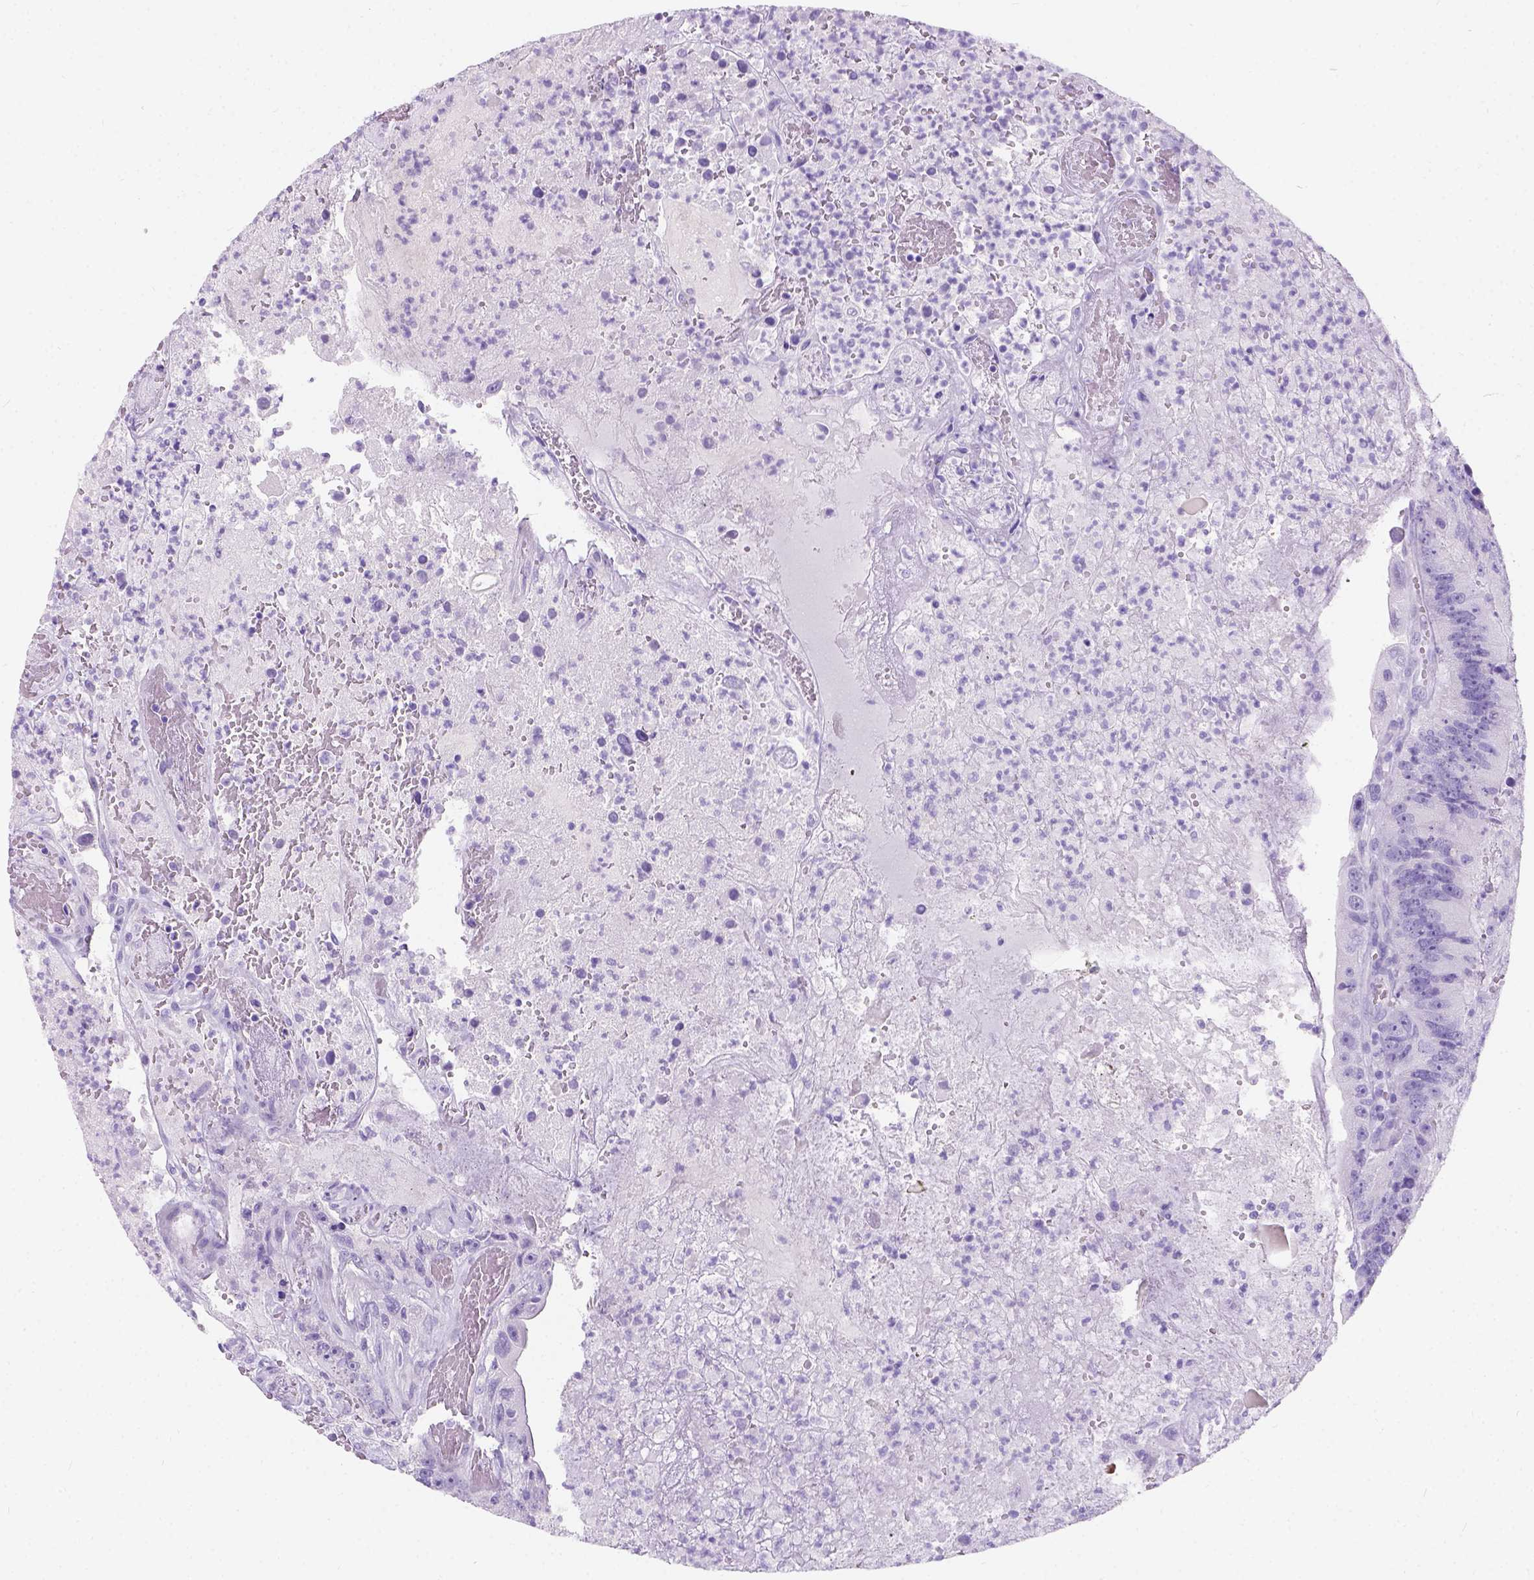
{"staining": {"intensity": "negative", "quantity": "none", "location": "none"}, "tissue": "colorectal cancer", "cell_type": "Tumor cells", "image_type": "cancer", "snomed": [{"axis": "morphology", "description": "Adenocarcinoma, NOS"}, {"axis": "topography", "description": "Colon"}], "caption": "An immunohistochemistry (IHC) micrograph of colorectal cancer (adenocarcinoma) is shown. There is no staining in tumor cells of colorectal cancer (adenocarcinoma). The staining is performed using DAB (3,3'-diaminobenzidine) brown chromogen with nuclei counter-stained in using hematoxylin.", "gene": "C7orf57", "patient": {"sex": "female", "age": 86}}